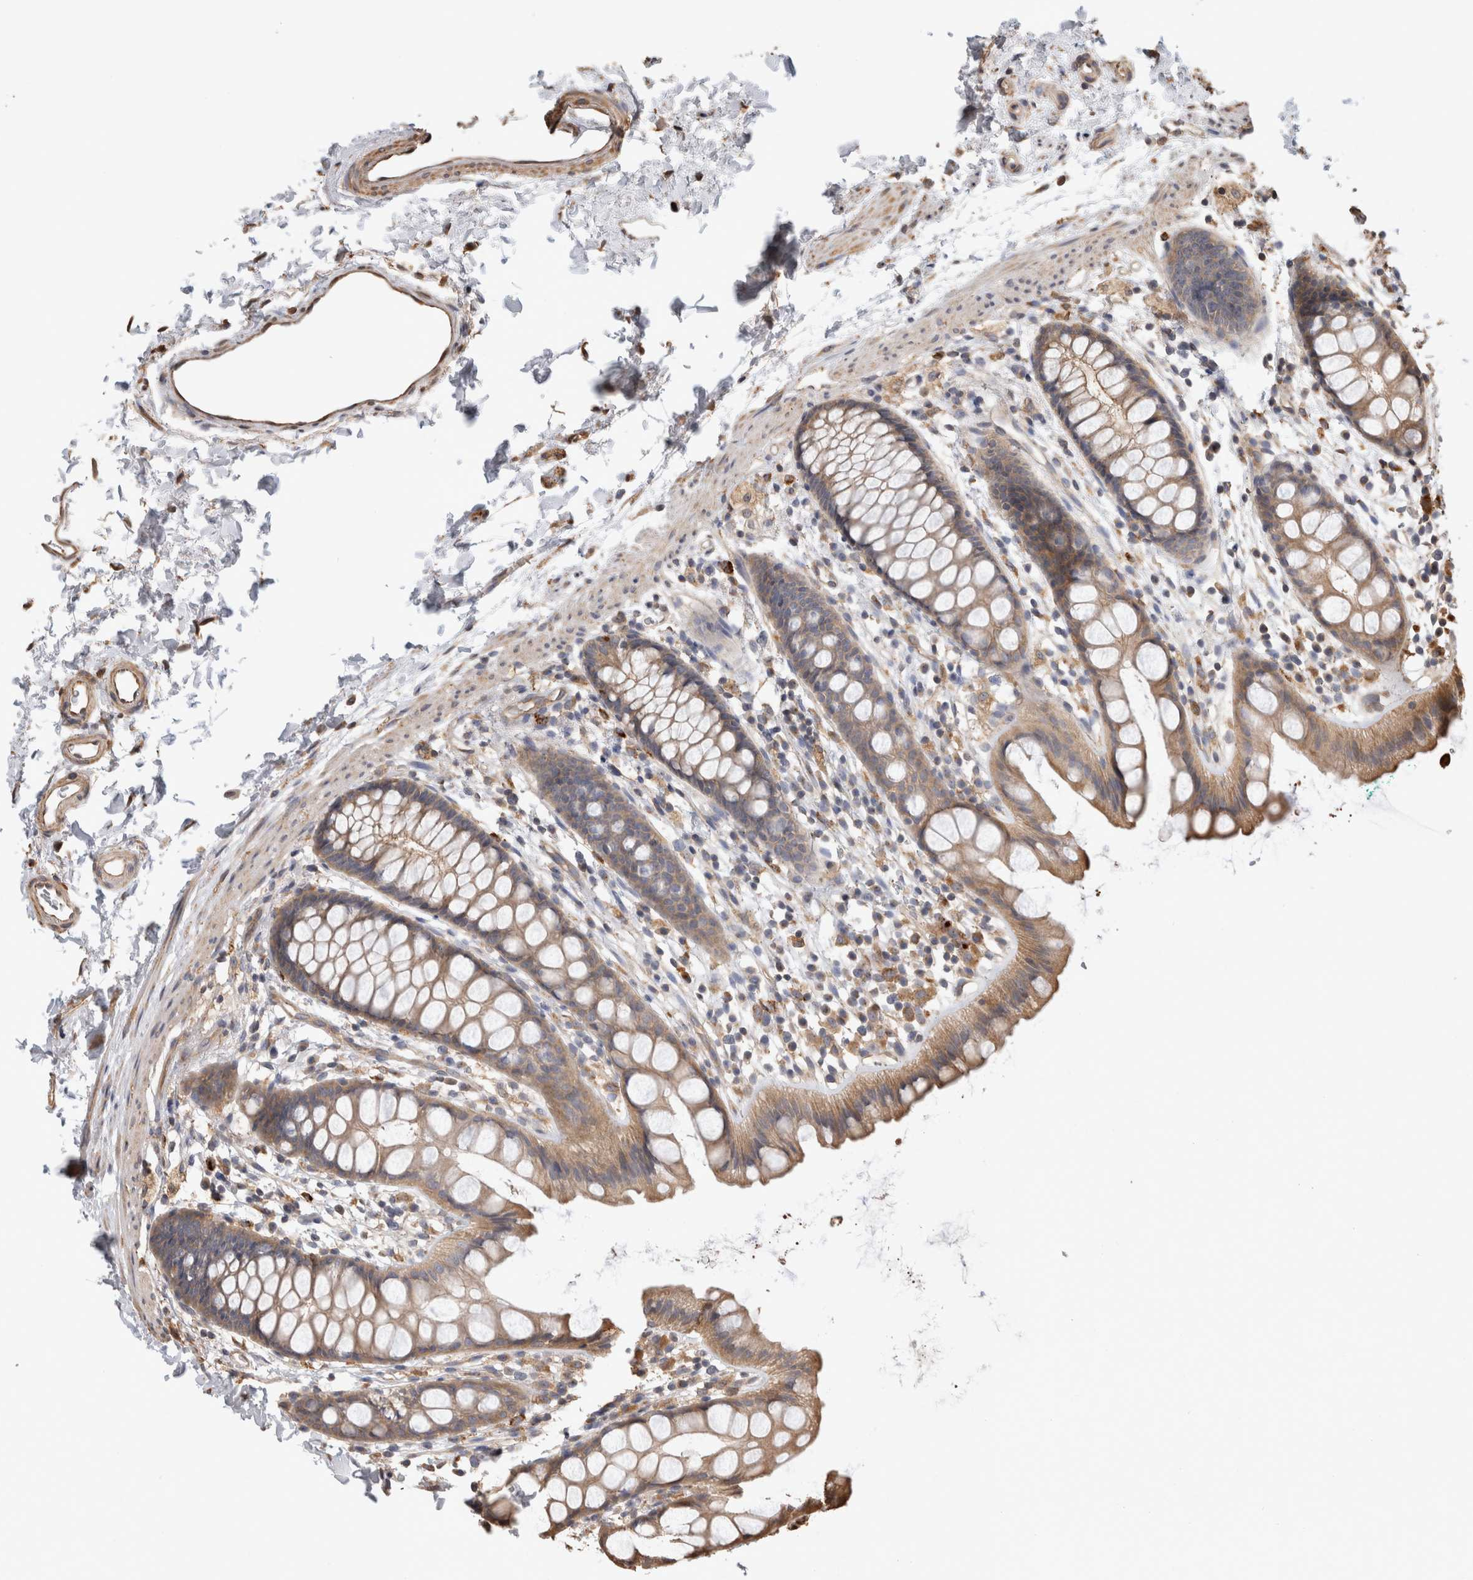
{"staining": {"intensity": "weak", "quantity": ">75%", "location": "cytoplasmic/membranous"}, "tissue": "rectum", "cell_type": "Glandular cells", "image_type": "normal", "snomed": [{"axis": "morphology", "description": "Normal tissue, NOS"}, {"axis": "topography", "description": "Rectum"}], "caption": "Weak cytoplasmic/membranous positivity is identified in about >75% of glandular cells in unremarkable rectum. (Stains: DAB (3,3'-diaminobenzidine) in brown, nuclei in blue, Microscopy: brightfield microscopy at high magnification).", "gene": "CLIP1", "patient": {"sex": "female", "age": 65}}